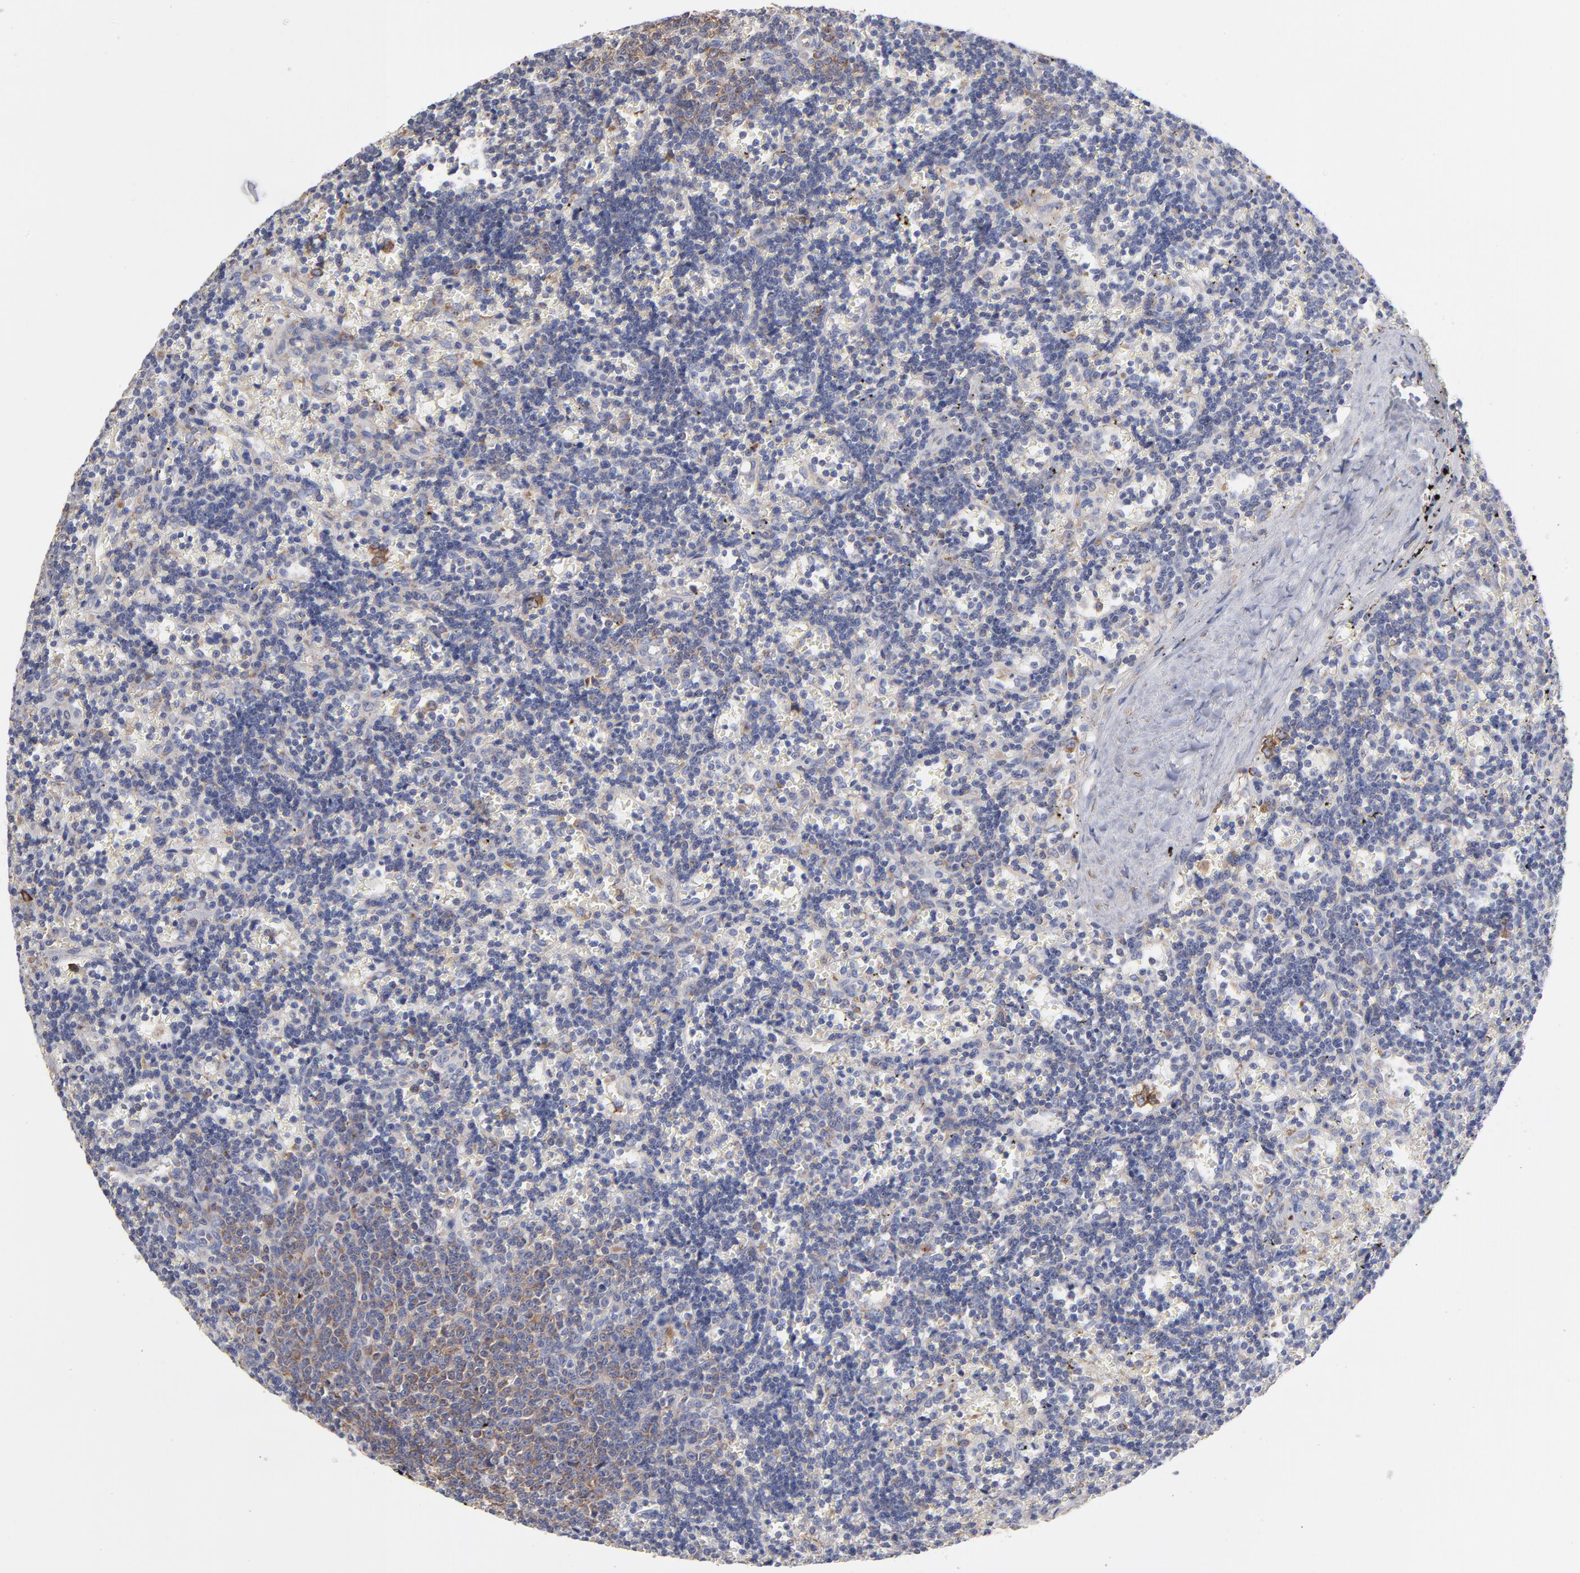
{"staining": {"intensity": "weak", "quantity": "<25%", "location": "cytoplasmic/membranous"}, "tissue": "lymphoma", "cell_type": "Tumor cells", "image_type": "cancer", "snomed": [{"axis": "morphology", "description": "Malignant lymphoma, non-Hodgkin's type, Low grade"}, {"axis": "topography", "description": "Spleen"}], "caption": "An image of lymphoma stained for a protein demonstrates no brown staining in tumor cells.", "gene": "RPL3", "patient": {"sex": "male", "age": 60}}